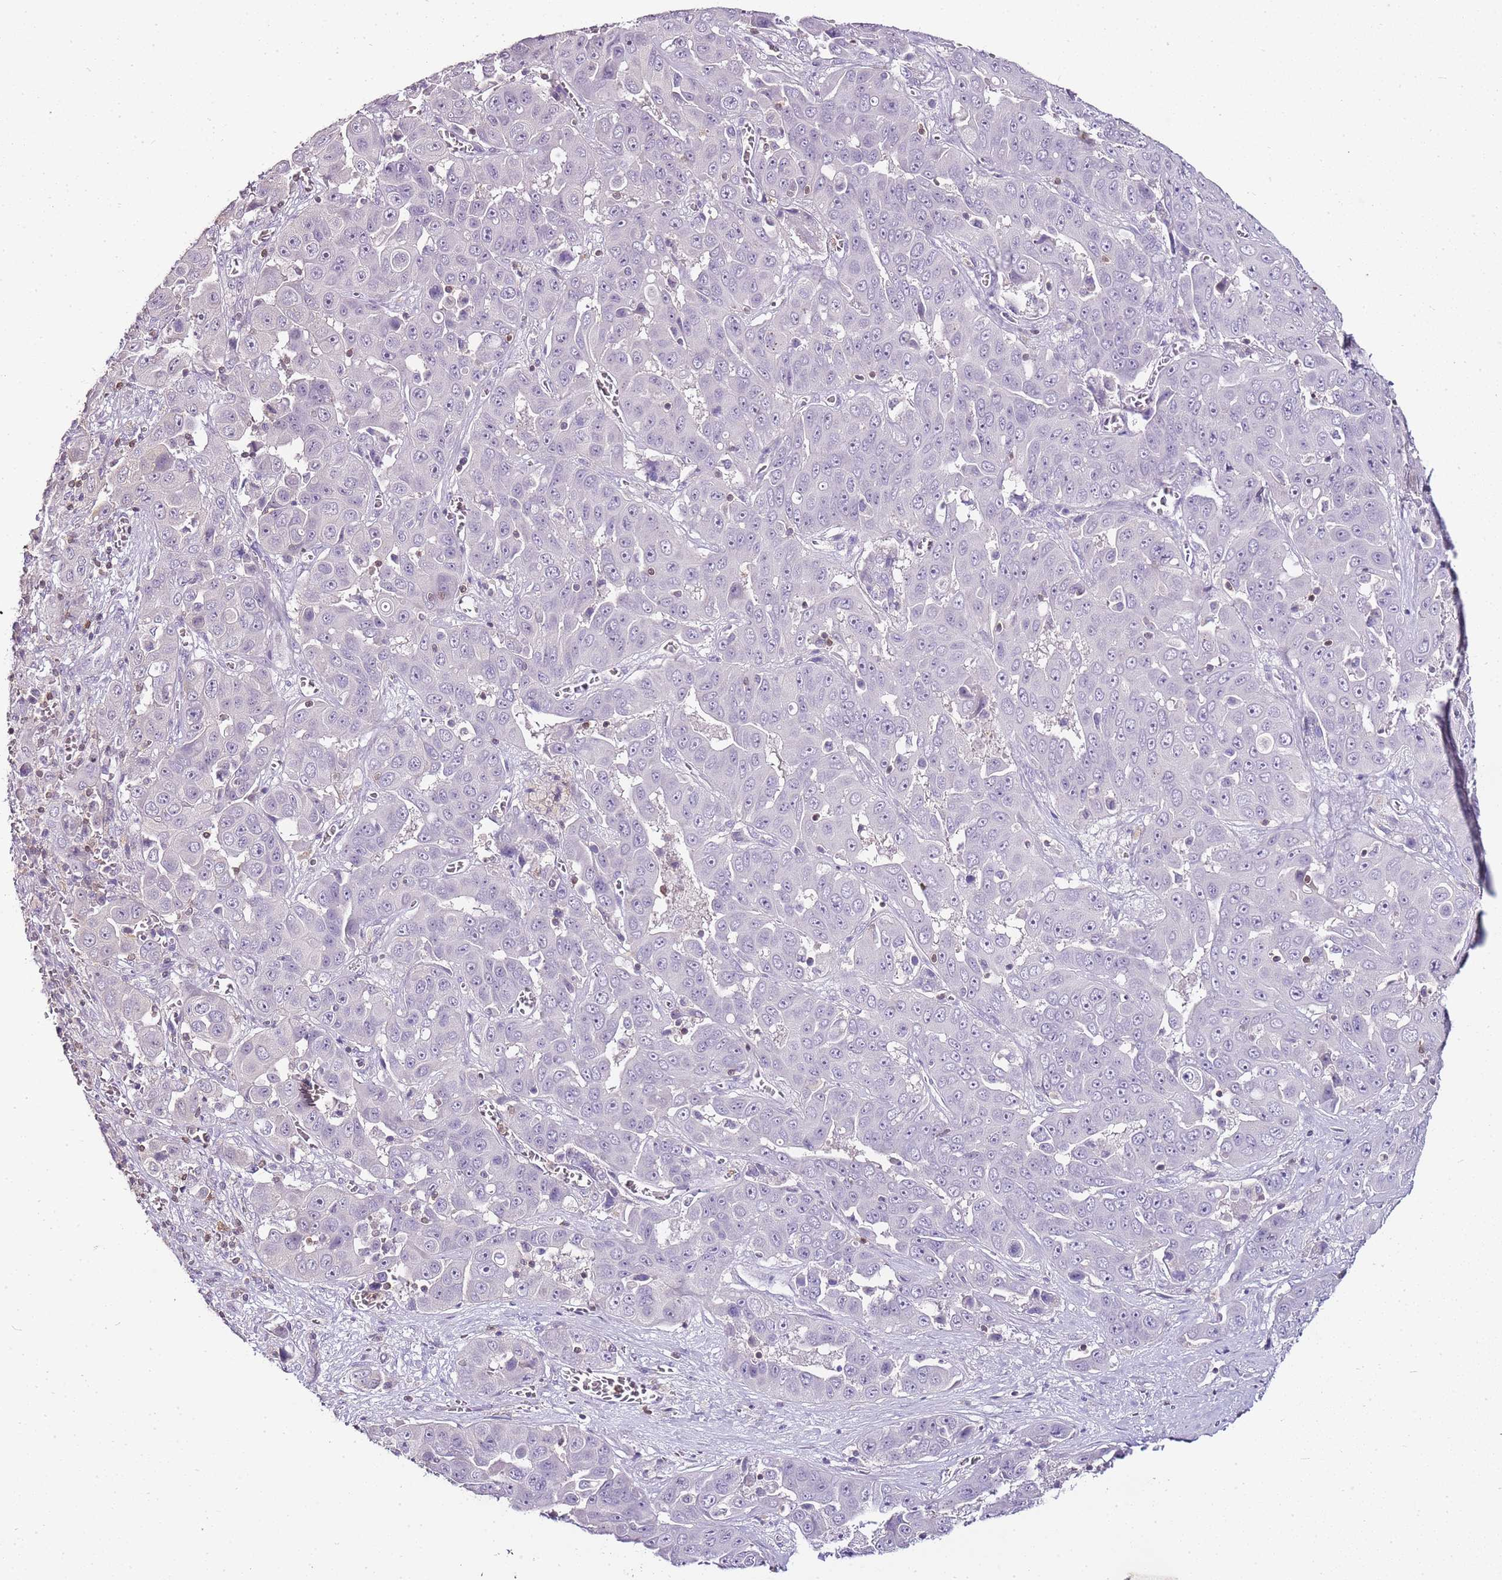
{"staining": {"intensity": "negative", "quantity": "none", "location": "none"}, "tissue": "liver cancer", "cell_type": "Tumor cells", "image_type": "cancer", "snomed": [{"axis": "morphology", "description": "Cholangiocarcinoma"}, {"axis": "topography", "description": "Liver"}], "caption": "A high-resolution histopathology image shows immunohistochemistry staining of liver cancer, which reveals no significant staining in tumor cells.", "gene": "ZBP1", "patient": {"sex": "female", "age": 52}}